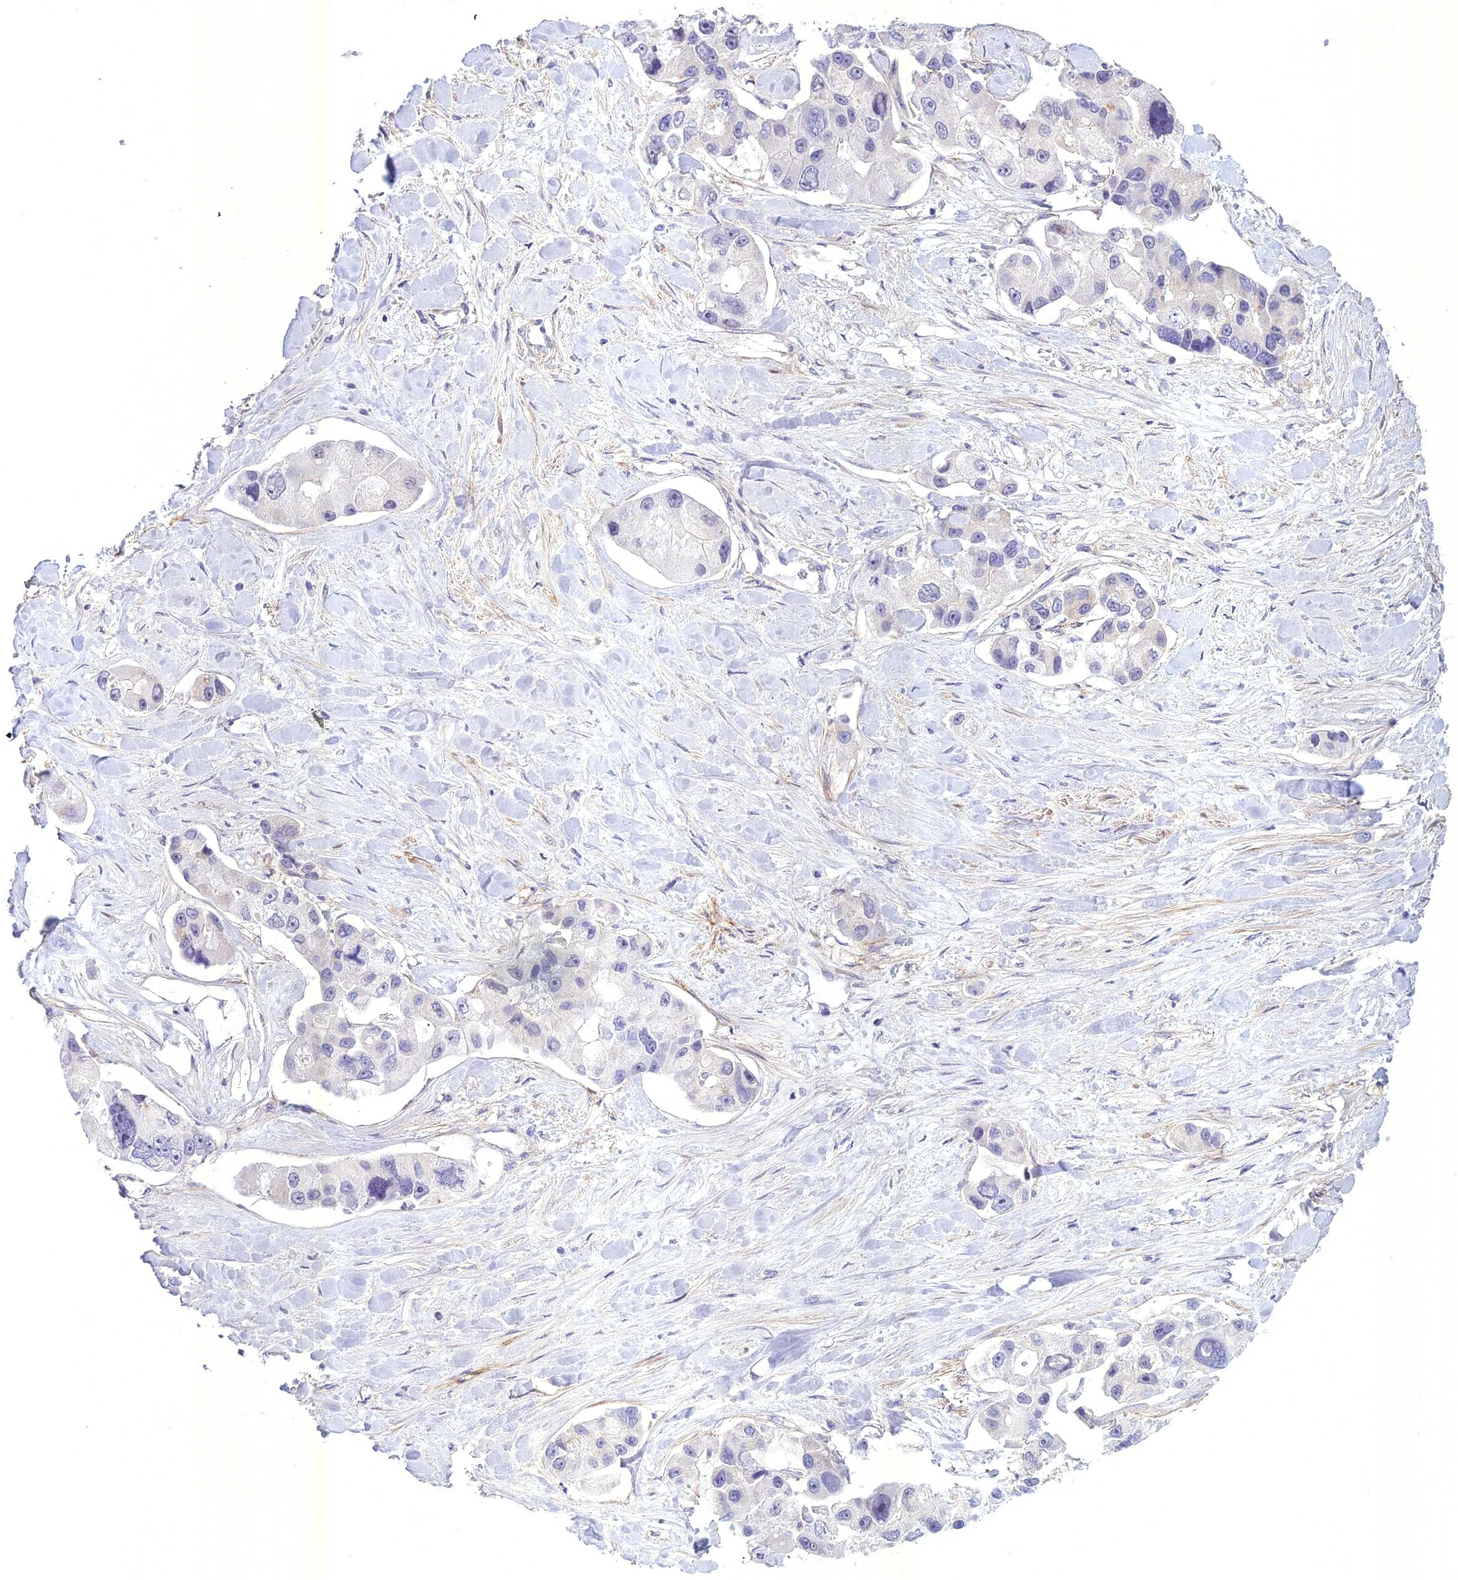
{"staining": {"intensity": "negative", "quantity": "none", "location": "none"}, "tissue": "lung cancer", "cell_type": "Tumor cells", "image_type": "cancer", "snomed": [{"axis": "morphology", "description": "Adenocarcinoma, NOS"}, {"axis": "topography", "description": "Lung"}], "caption": "Immunohistochemical staining of human lung adenocarcinoma displays no significant staining in tumor cells. (DAB (3,3'-diaminobenzidine) immunohistochemistry, high magnification).", "gene": "SPHKAP", "patient": {"sex": "female", "age": 54}}